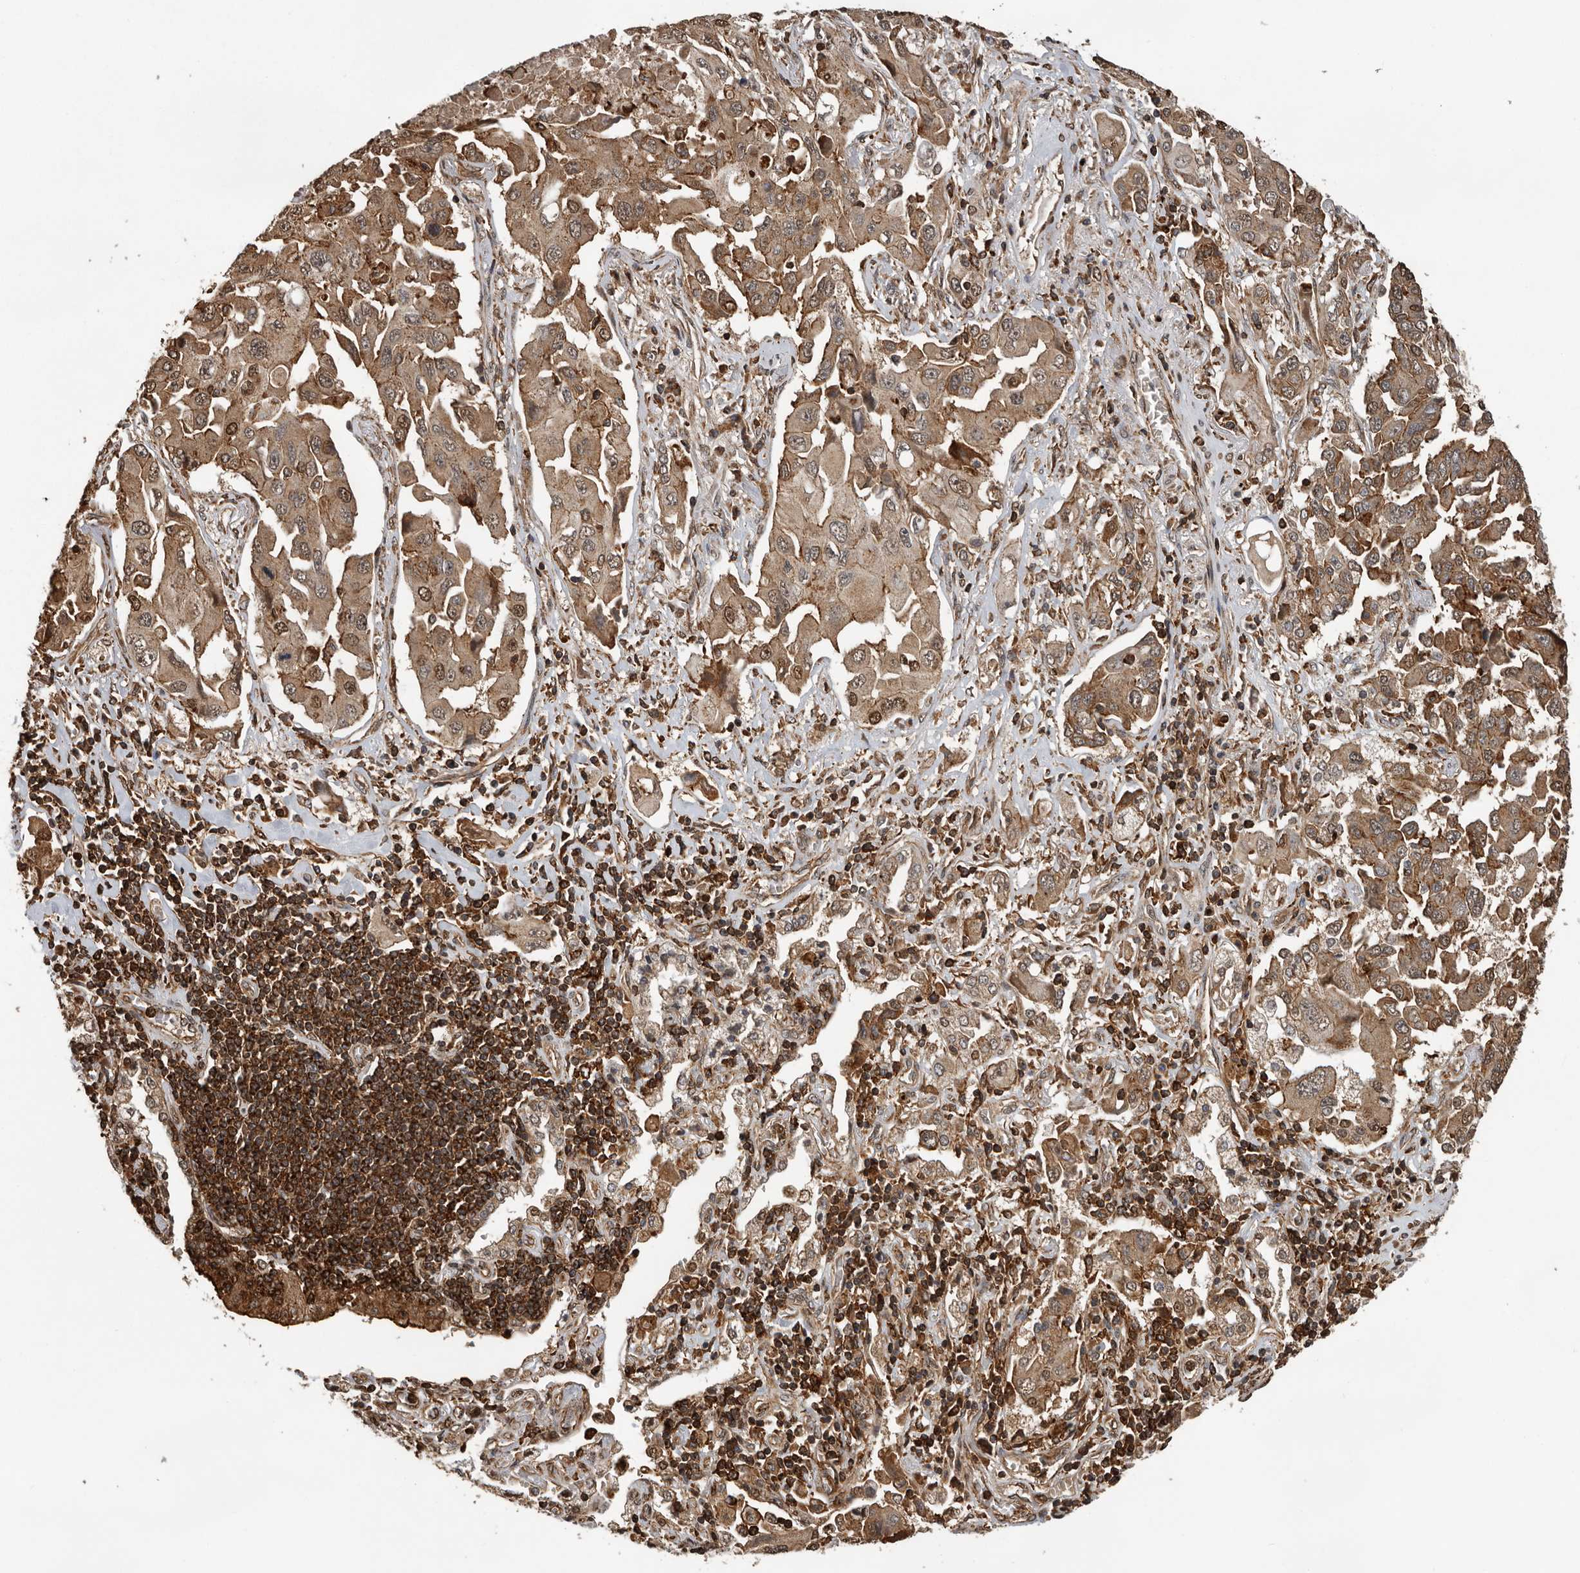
{"staining": {"intensity": "moderate", "quantity": ">75%", "location": "cytoplasmic/membranous,nuclear"}, "tissue": "lung cancer", "cell_type": "Tumor cells", "image_type": "cancer", "snomed": [{"axis": "morphology", "description": "Adenocarcinoma, NOS"}, {"axis": "topography", "description": "Lung"}], "caption": "Brown immunohistochemical staining in lung cancer exhibits moderate cytoplasmic/membranous and nuclear positivity in approximately >75% of tumor cells. (Brightfield microscopy of DAB IHC at high magnification).", "gene": "RNF157", "patient": {"sex": "female", "age": 65}}